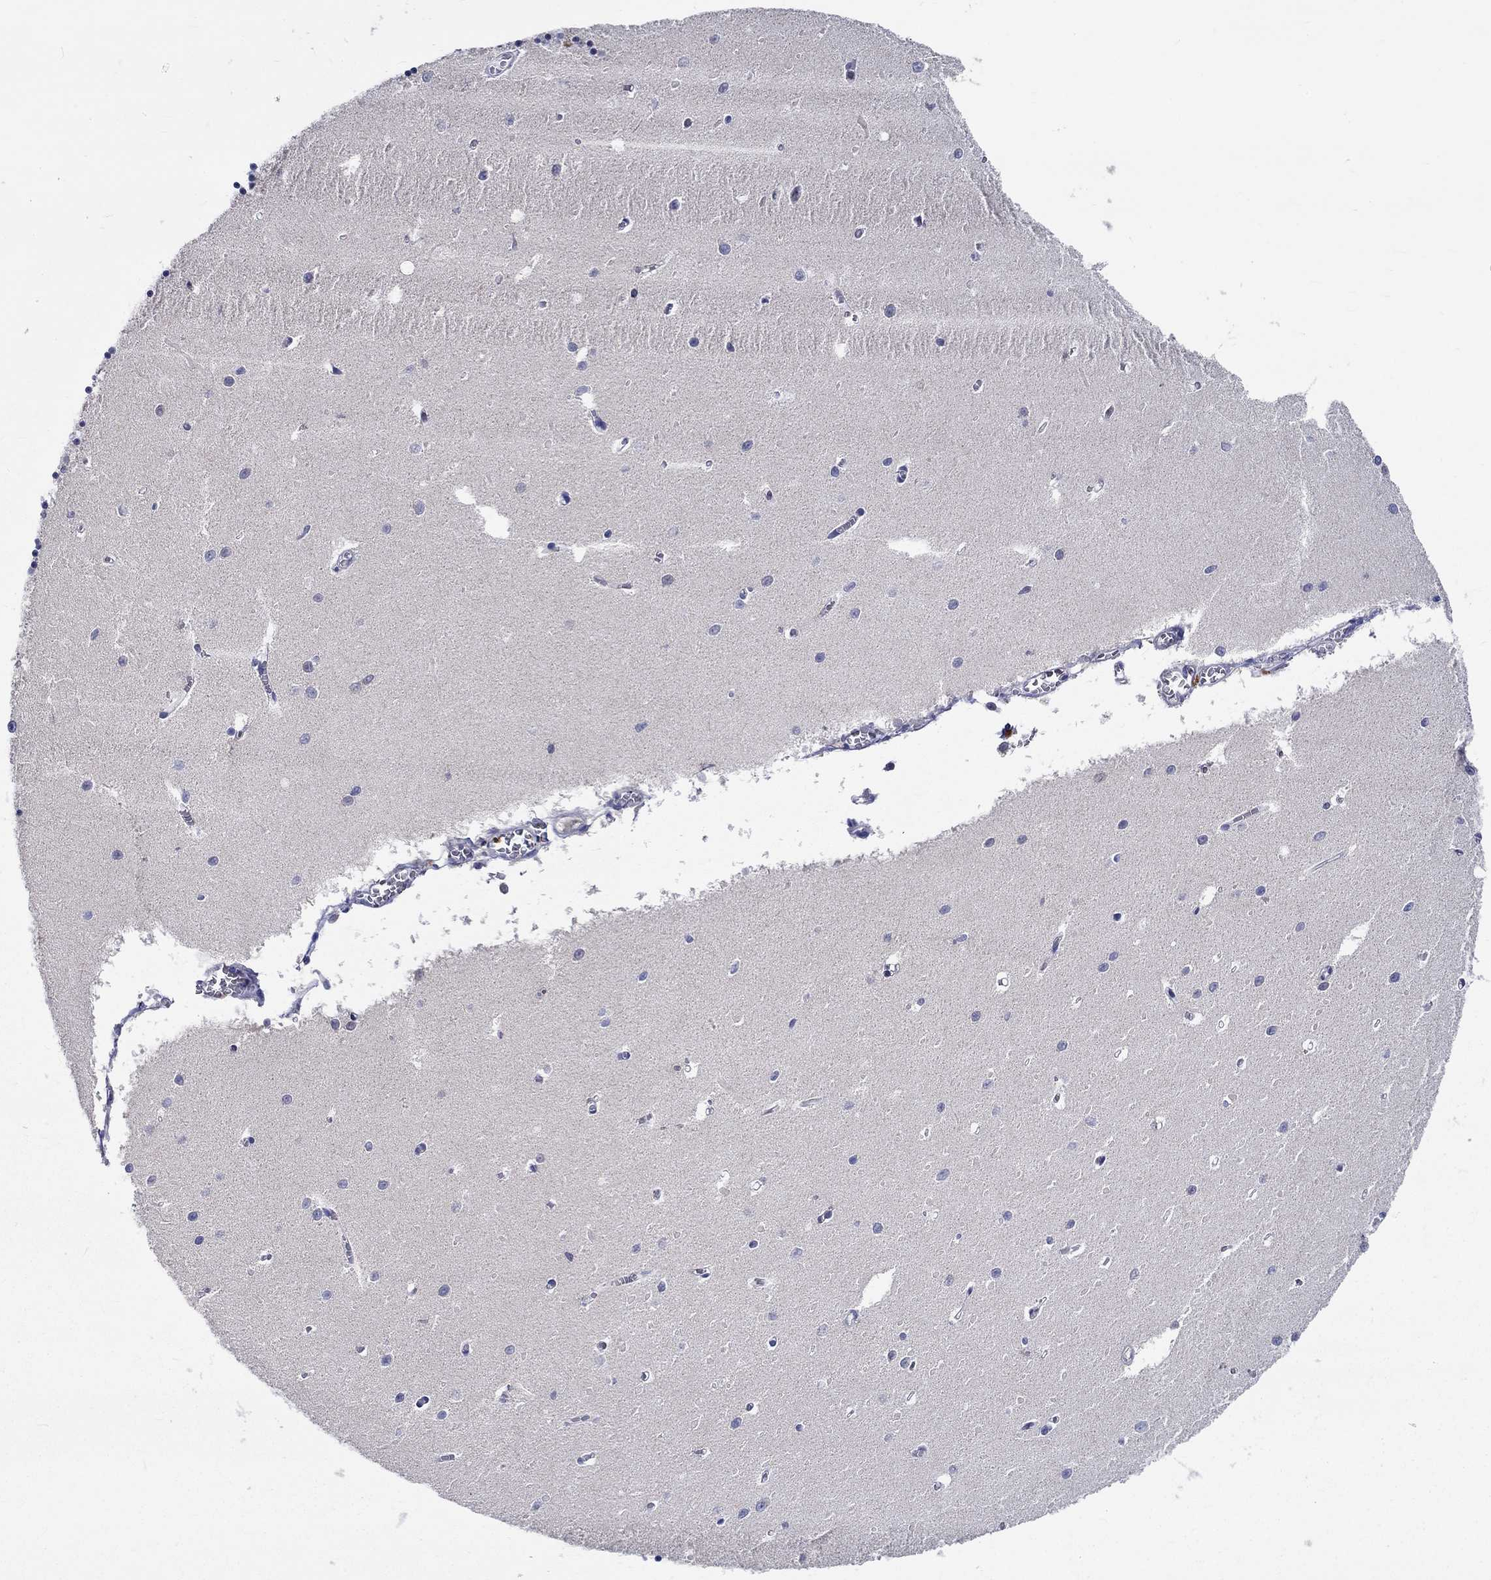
{"staining": {"intensity": "negative", "quantity": "none", "location": "none"}, "tissue": "cerebellum", "cell_type": "Cells in granular layer", "image_type": "normal", "snomed": [{"axis": "morphology", "description": "Normal tissue, NOS"}, {"axis": "topography", "description": "Cerebellum"}], "caption": "DAB immunohistochemical staining of benign cerebellum displays no significant staining in cells in granular layer. (DAB immunohistochemistry visualized using brightfield microscopy, high magnification).", "gene": "CHIT1", "patient": {"sex": "female", "age": 64}}